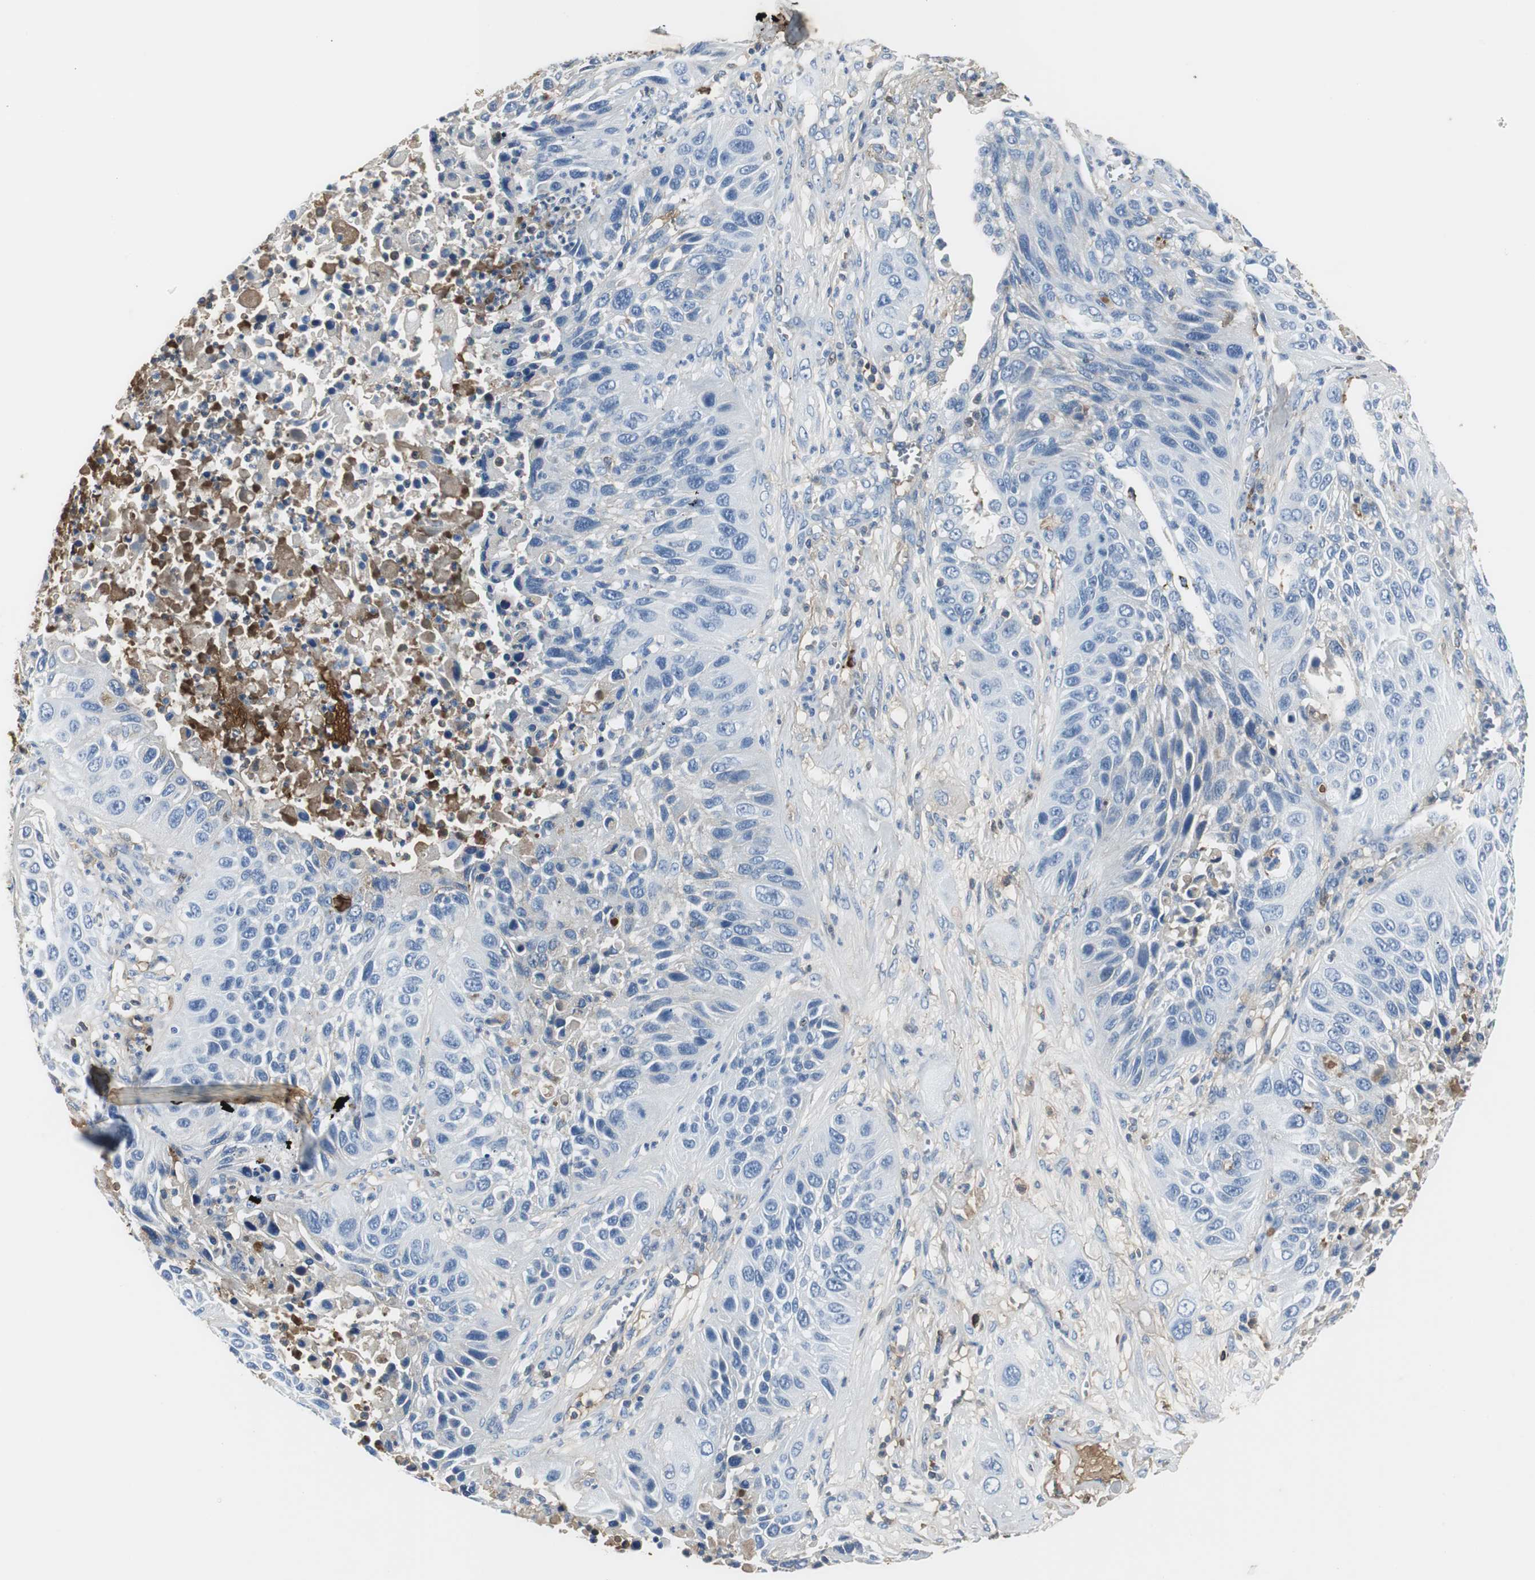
{"staining": {"intensity": "negative", "quantity": "none", "location": "none"}, "tissue": "lung cancer", "cell_type": "Tumor cells", "image_type": "cancer", "snomed": [{"axis": "morphology", "description": "Squamous cell carcinoma, NOS"}, {"axis": "topography", "description": "Lung"}], "caption": "IHC histopathology image of human lung squamous cell carcinoma stained for a protein (brown), which demonstrates no expression in tumor cells. (DAB (3,3'-diaminobenzidine) IHC, high magnification).", "gene": "IGHA1", "patient": {"sex": "female", "age": 76}}